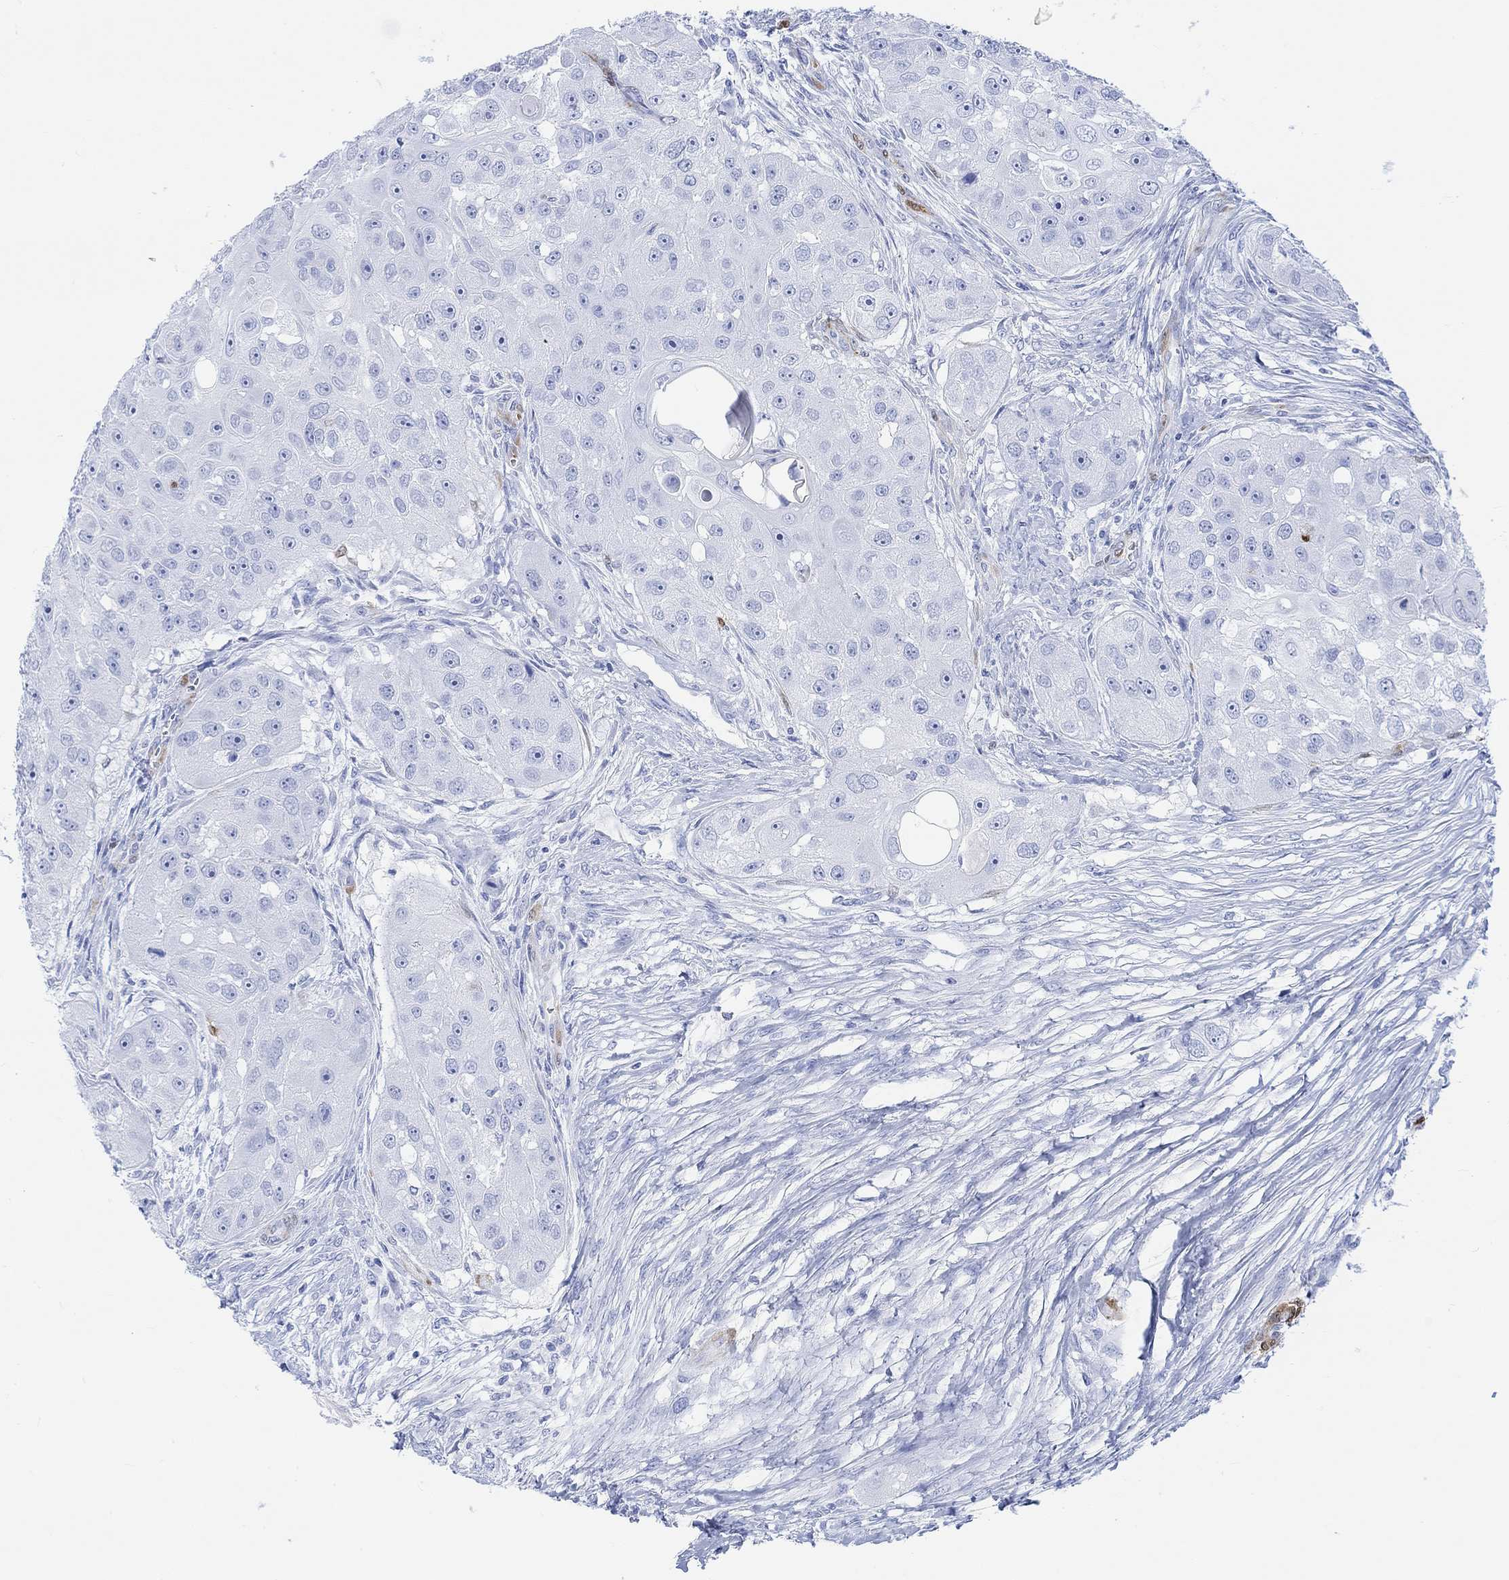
{"staining": {"intensity": "negative", "quantity": "none", "location": "none"}, "tissue": "head and neck cancer", "cell_type": "Tumor cells", "image_type": "cancer", "snomed": [{"axis": "morphology", "description": "Normal tissue, NOS"}, {"axis": "morphology", "description": "Squamous cell carcinoma, NOS"}, {"axis": "topography", "description": "Skeletal muscle"}, {"axis": "topography", "description": "Head-Neck"}], "caption": "The micrograph reveals no significant expression in tumor cells of squamous cell carcinoma (head and neck).", "gene": "TPPP3", "patient": {"sex": "male", "age": 51}}